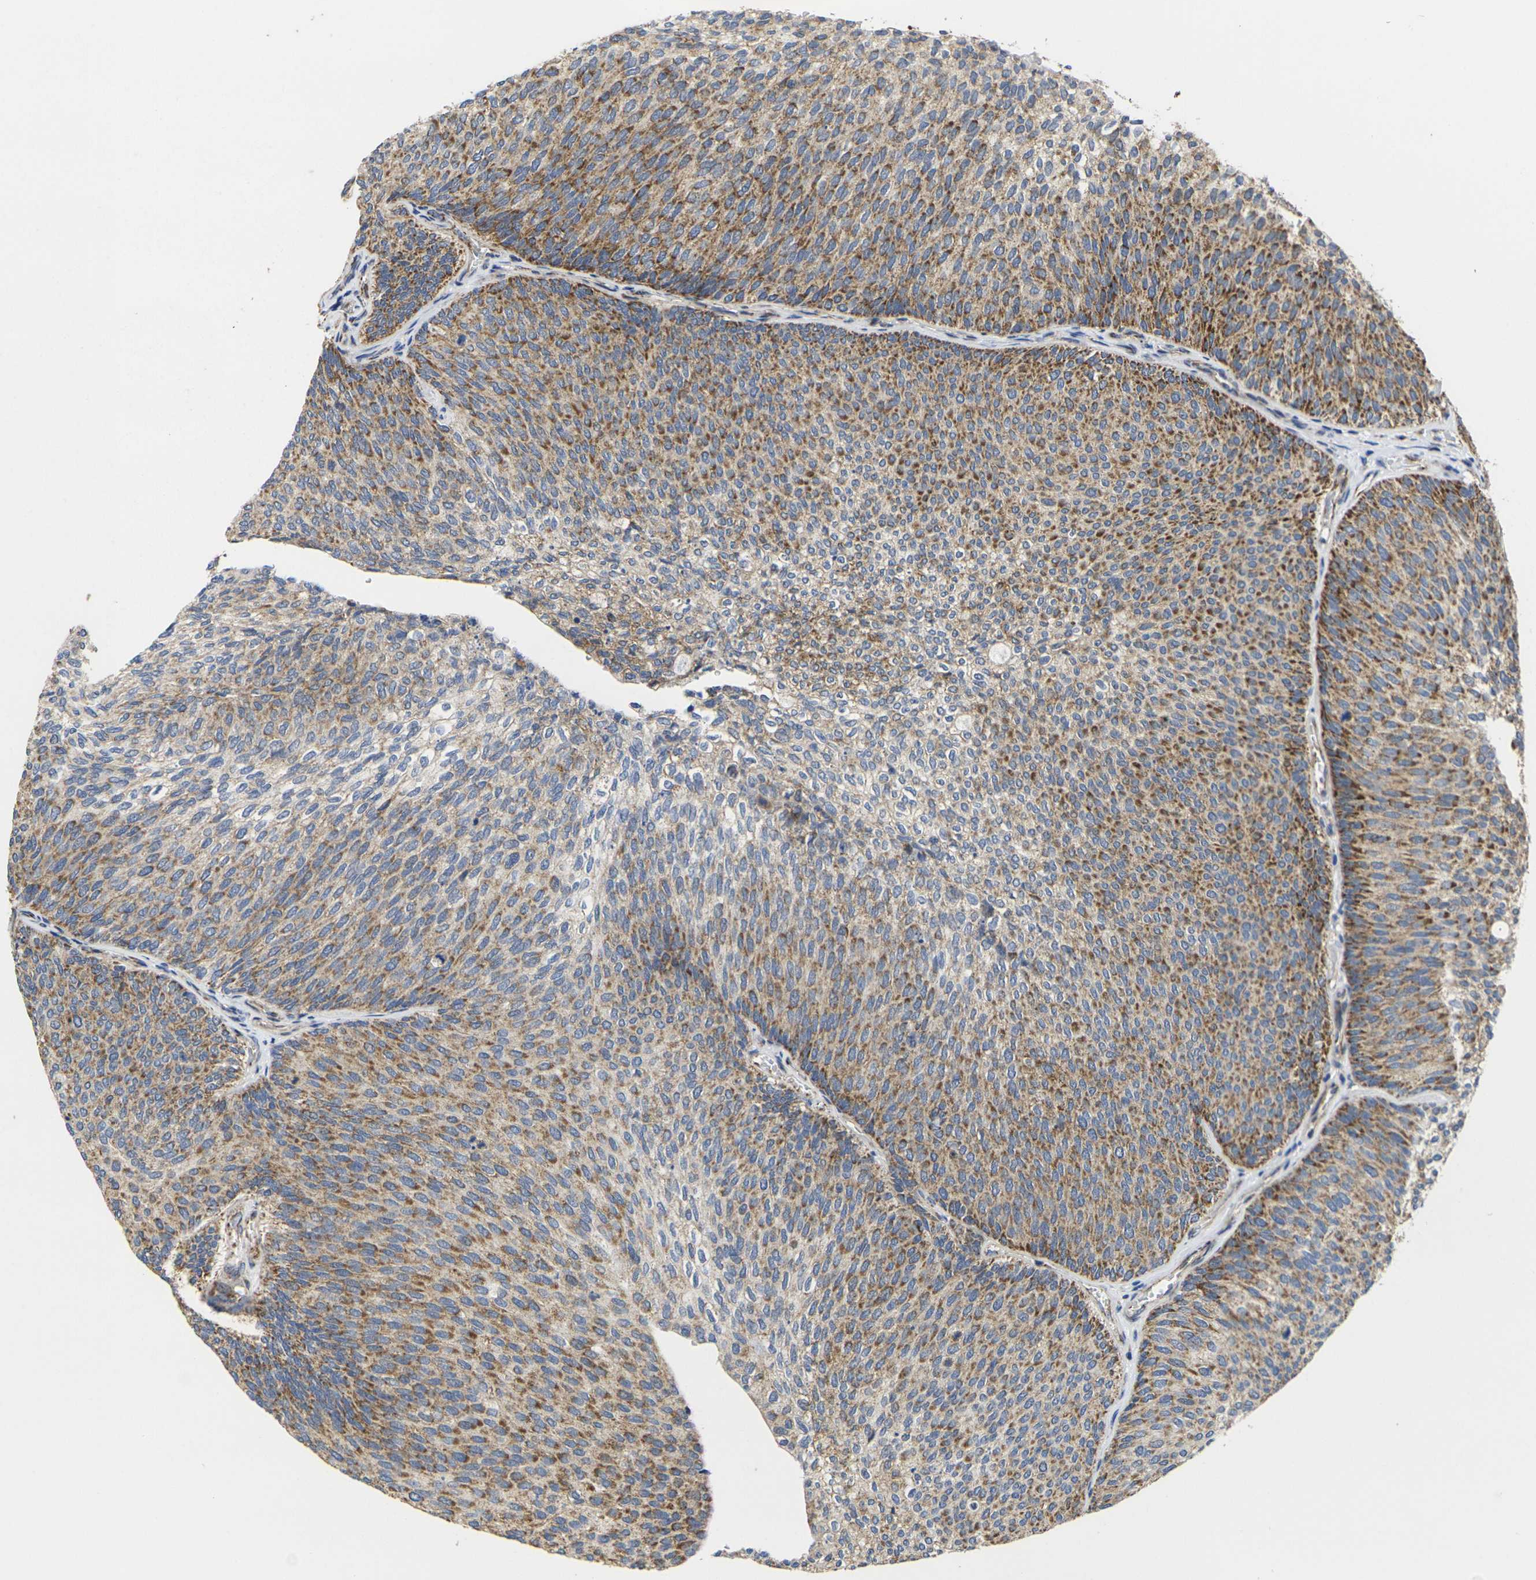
{"staining": {"intensity": "moderate", "quantity": "25%-75%", "location": "cytoplasmic/membranous"}, "tissue": "urothelial cancer", "cell_type": "Tumor cells", "image_type": "cancer", "snomed": [{"axis": "morphology", "description": "Urothelial carcinoma, Low grade"}, {"axis": "topography", "description": "Urinary bladder"}], "caption": "The immunohistochemical stain highlights moderate cytoplasmic/membranous staining in tumor cells of low-grade urothelial carcinoma tissue. (brown staining indicates protein expression, while blue staining denotes nuclei).", "gene": "P2RY11", "patient": {"sex": "female", "age": 79}}